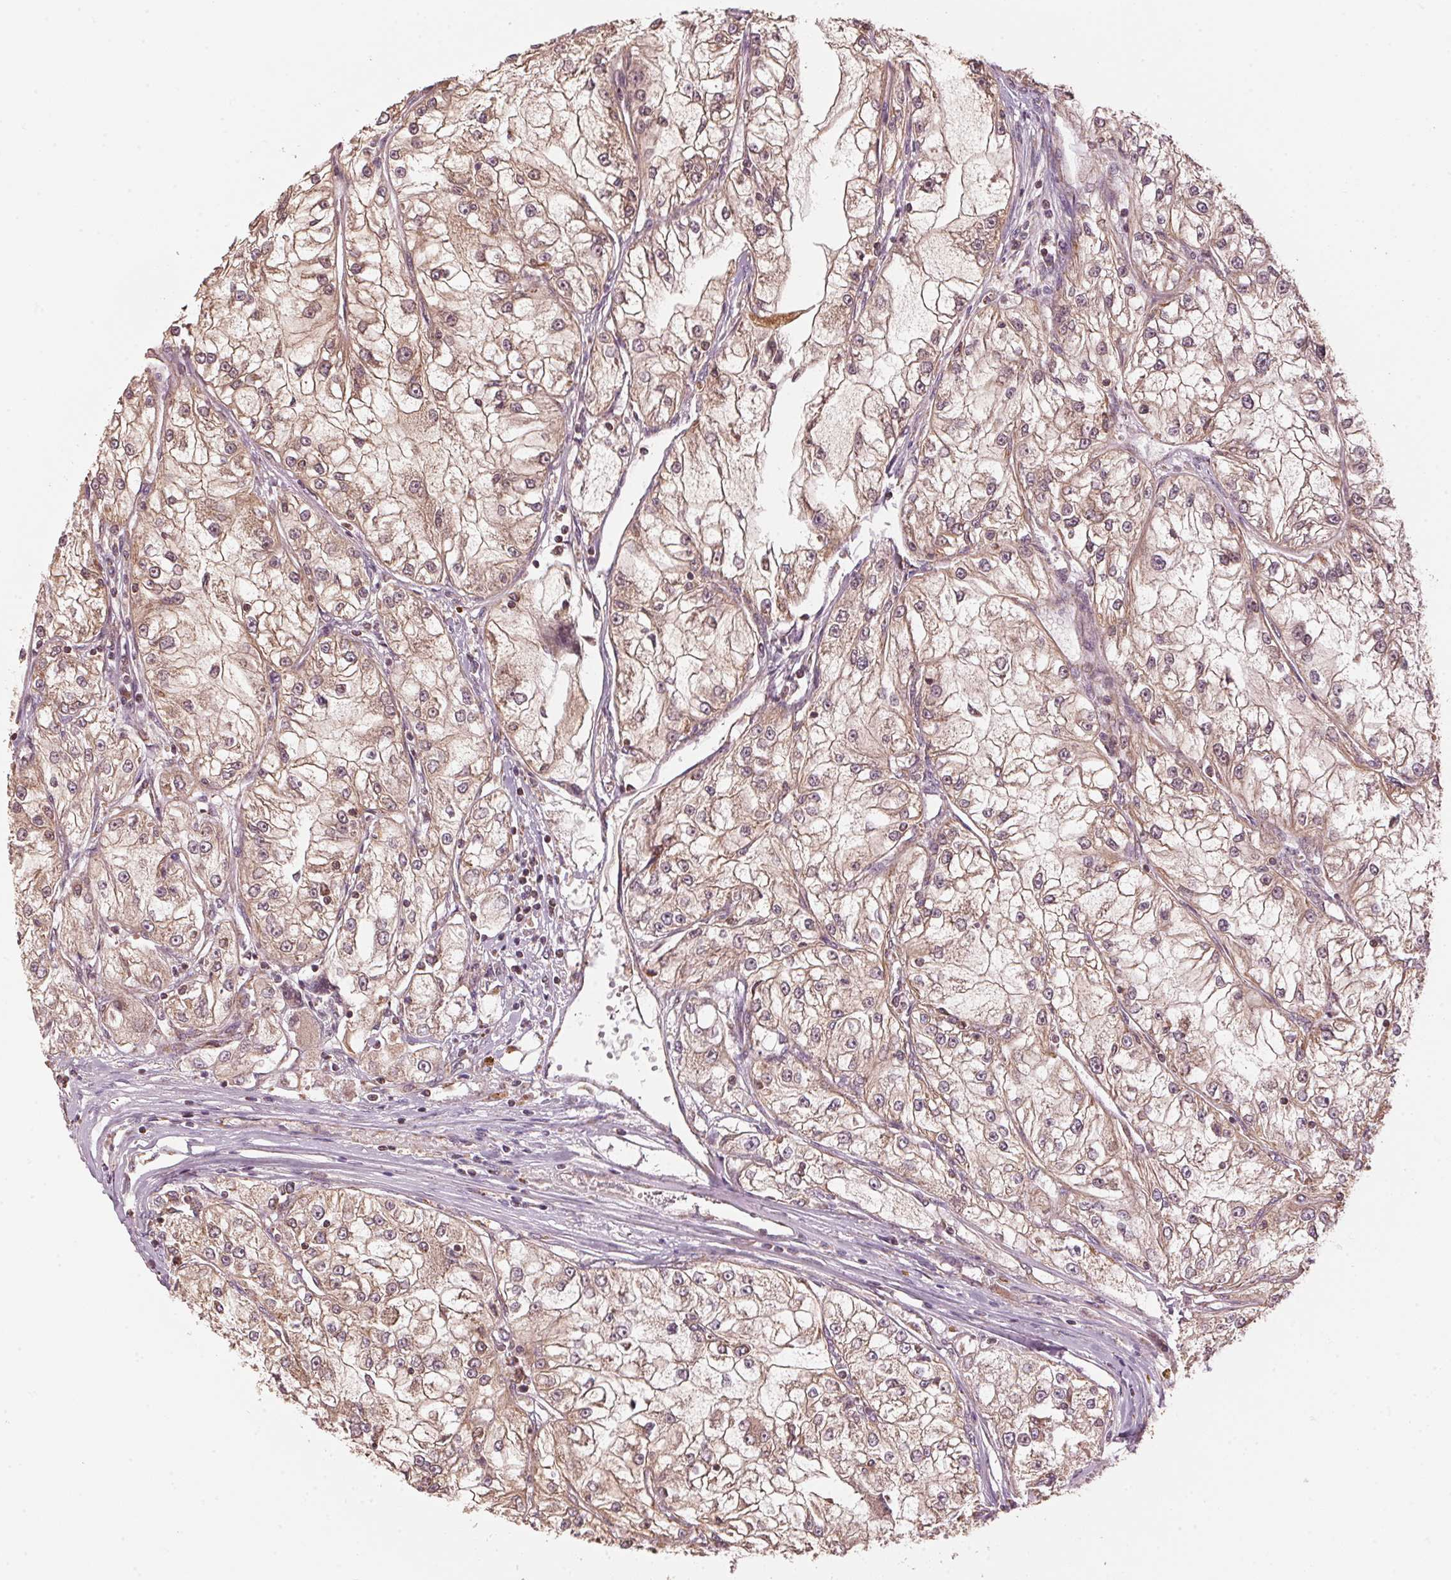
{"staining": {"intensity": "weak", "quantity": ">75%", "location": "cytoplasmic/membranous"}, "tissue": "renal cancer", "cell_type": "Tumor cells", "image_type": "cancer", "snomed": [{"axis": "morphology", "description": "Adenocarcinoma, NOS"}, {"axis": "topography", "description": "Kidney"}], "caption": "The histopathology image exhibits immunohistochemical staining of renal adenocarcinoma. There is weak cytoplasmic/membranous expression is present in approximately >75% of tumor cells.", "gene": "ARHGAP6", "patient": {"sex": "female", "age": 72}}